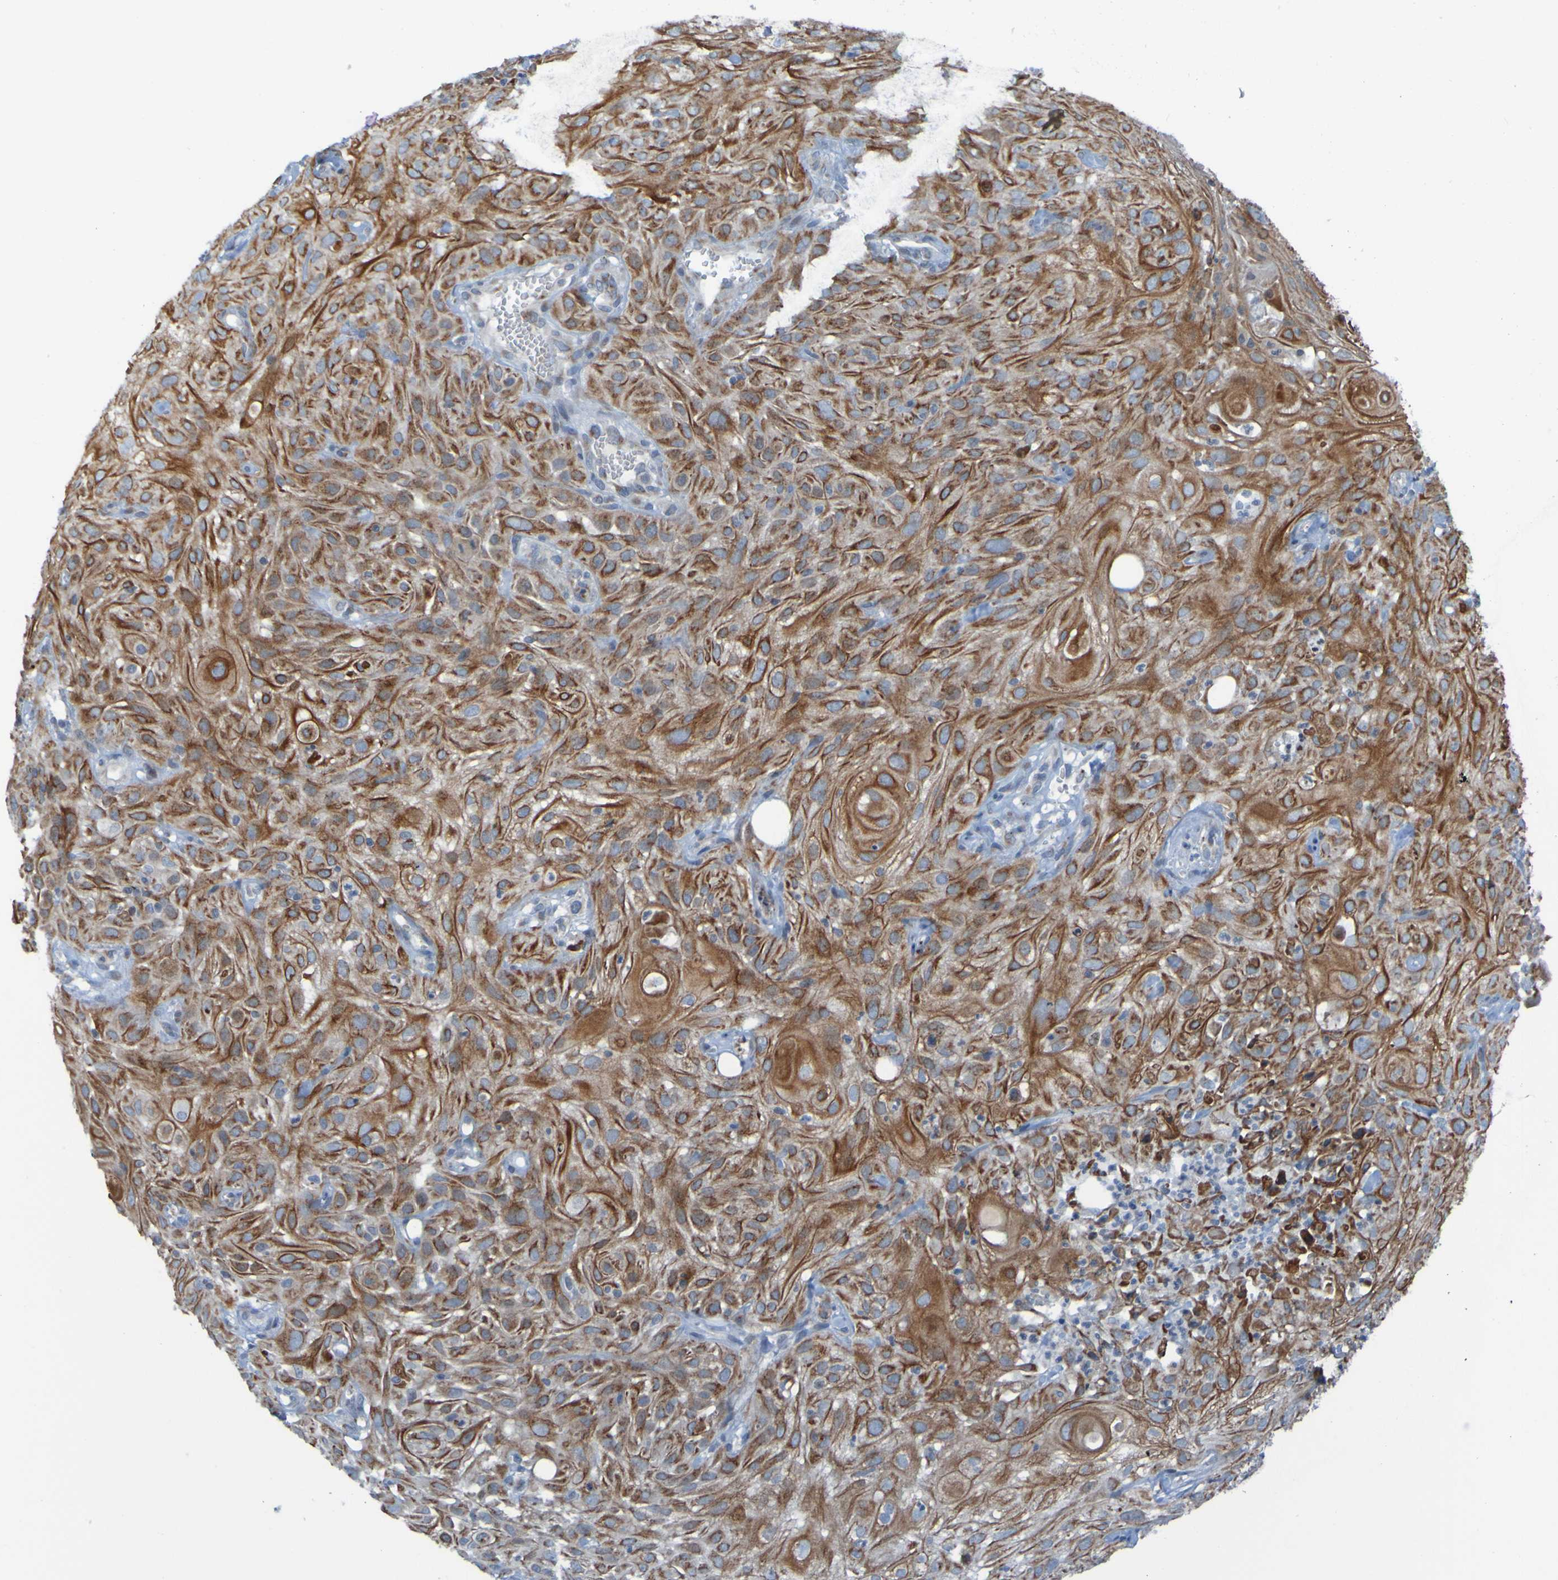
{"staining": {"intensity": "strong", "quantity": ">75%", "location": "cytoplasmic/membranous"}, "tissue": "skin cancer", "cell_type": "Tumor cells", "image_type": "cancer", "snomed": [{"axis": "morphology", "description": "Squamous cell carcinoma, NOS"}, {"axis": "topography", "description": "Skin"}], "caption": "This is an image of immunohistochemistry (IHC) staining of skin cancer (squamous cell carcinoma), which shows strong expression in the cytoplasmic/membranous of tumor cells.", "gene": "UNG", "patient": {"sex": "male", "age": 75}}